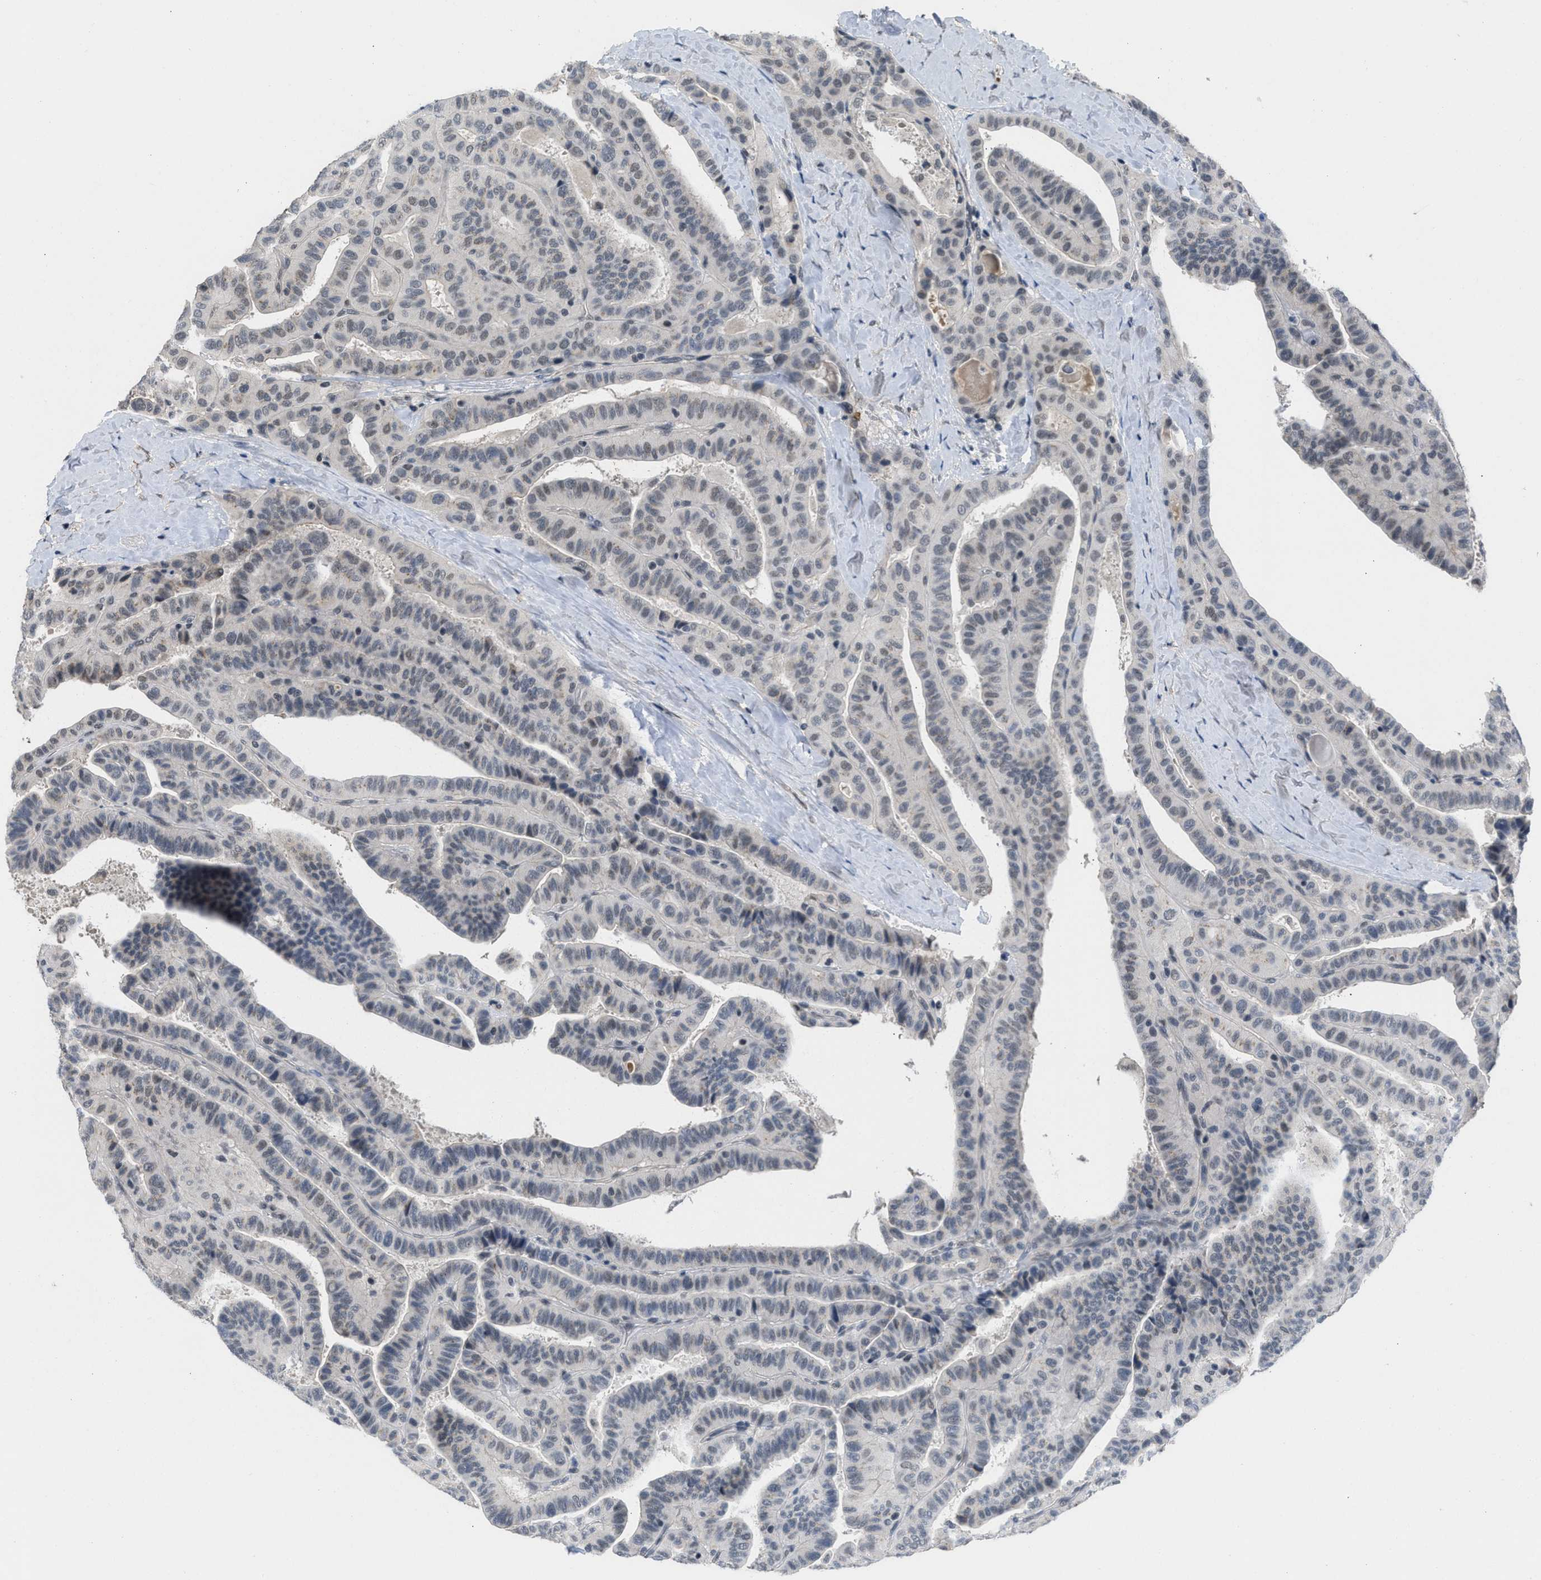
{"staining": {"intensity": "weak", "quantity": "25%-75%", "location": "nuclear"}, "tissue": "thyroid cancer", "cell_type": "Tumor cells", "image_type": "cancer", "snomed": [{"axis": "morphology", "description": "Papillary adenocarcinoma, NOS"}, {"axis": "topography", "description": "Thyroid gland"}], "caption": "Tumor cells show low levels of weak nuclear expression in about 25%-75% of cells in human thyroid cancer.", "gene": "TERF2IP", "patient": {"sex": "male", "age": 77}}